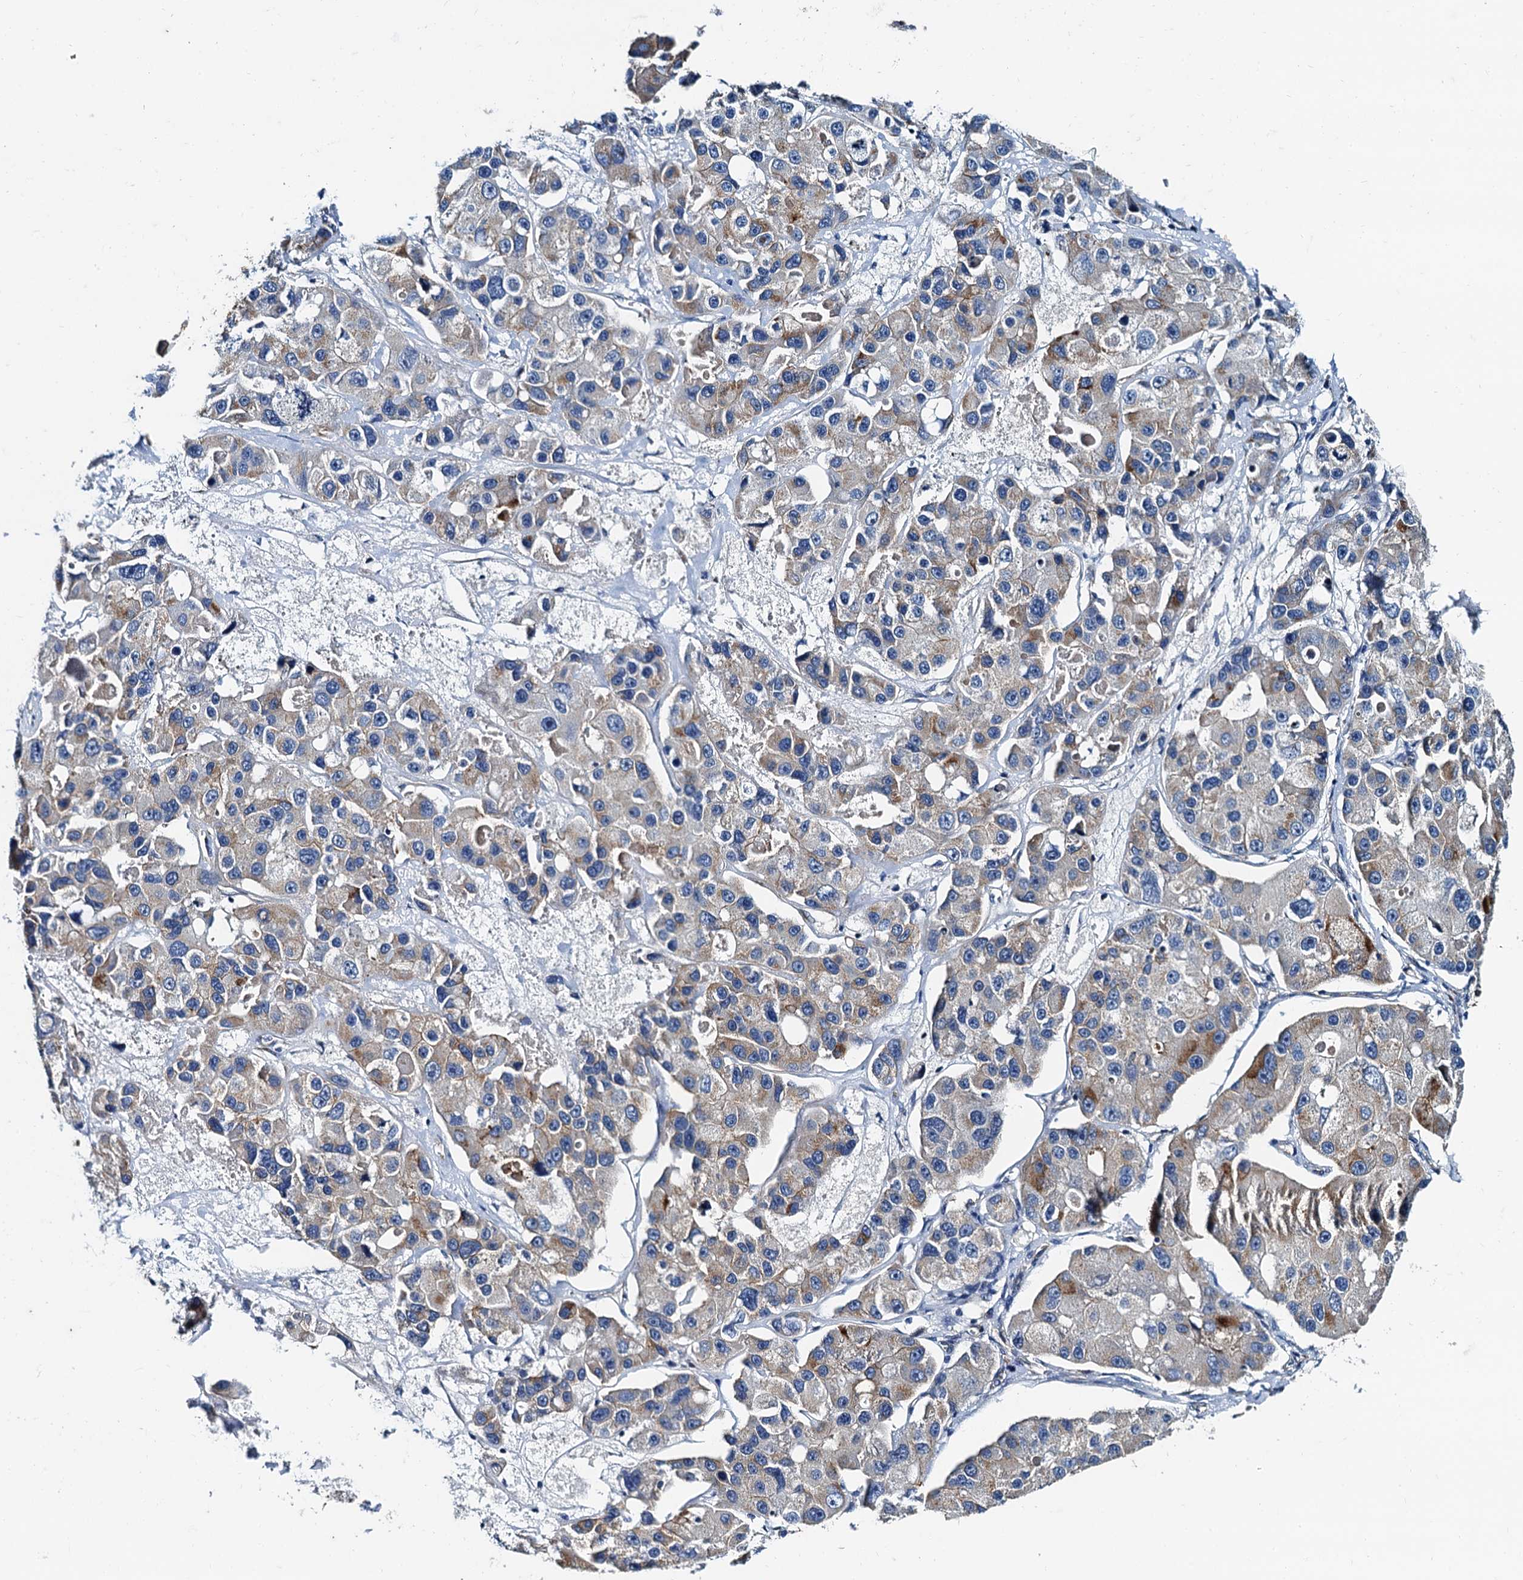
{"staining": {"intensity": "weak", "quantity": "25%-75%", "location": "cytoplasmic/membranous"}, "tissue": "lung cancer", "cell_type": "Tumor cells", "image_type": "cancer", "snomed": [{"axis": "morphology", "description": "Adenocarcinoma, NOS"}, {"axis": "topography", "description": "Lung"}], "caption": "Human adenocarcinoma (lung) stained with a brown dye displays weak cytoplasmic/membranous positive positivity in approximately 25%-75% of tumor cells.", "gene": "NGRN", "patient": {"sex": "female", "age": 54}}